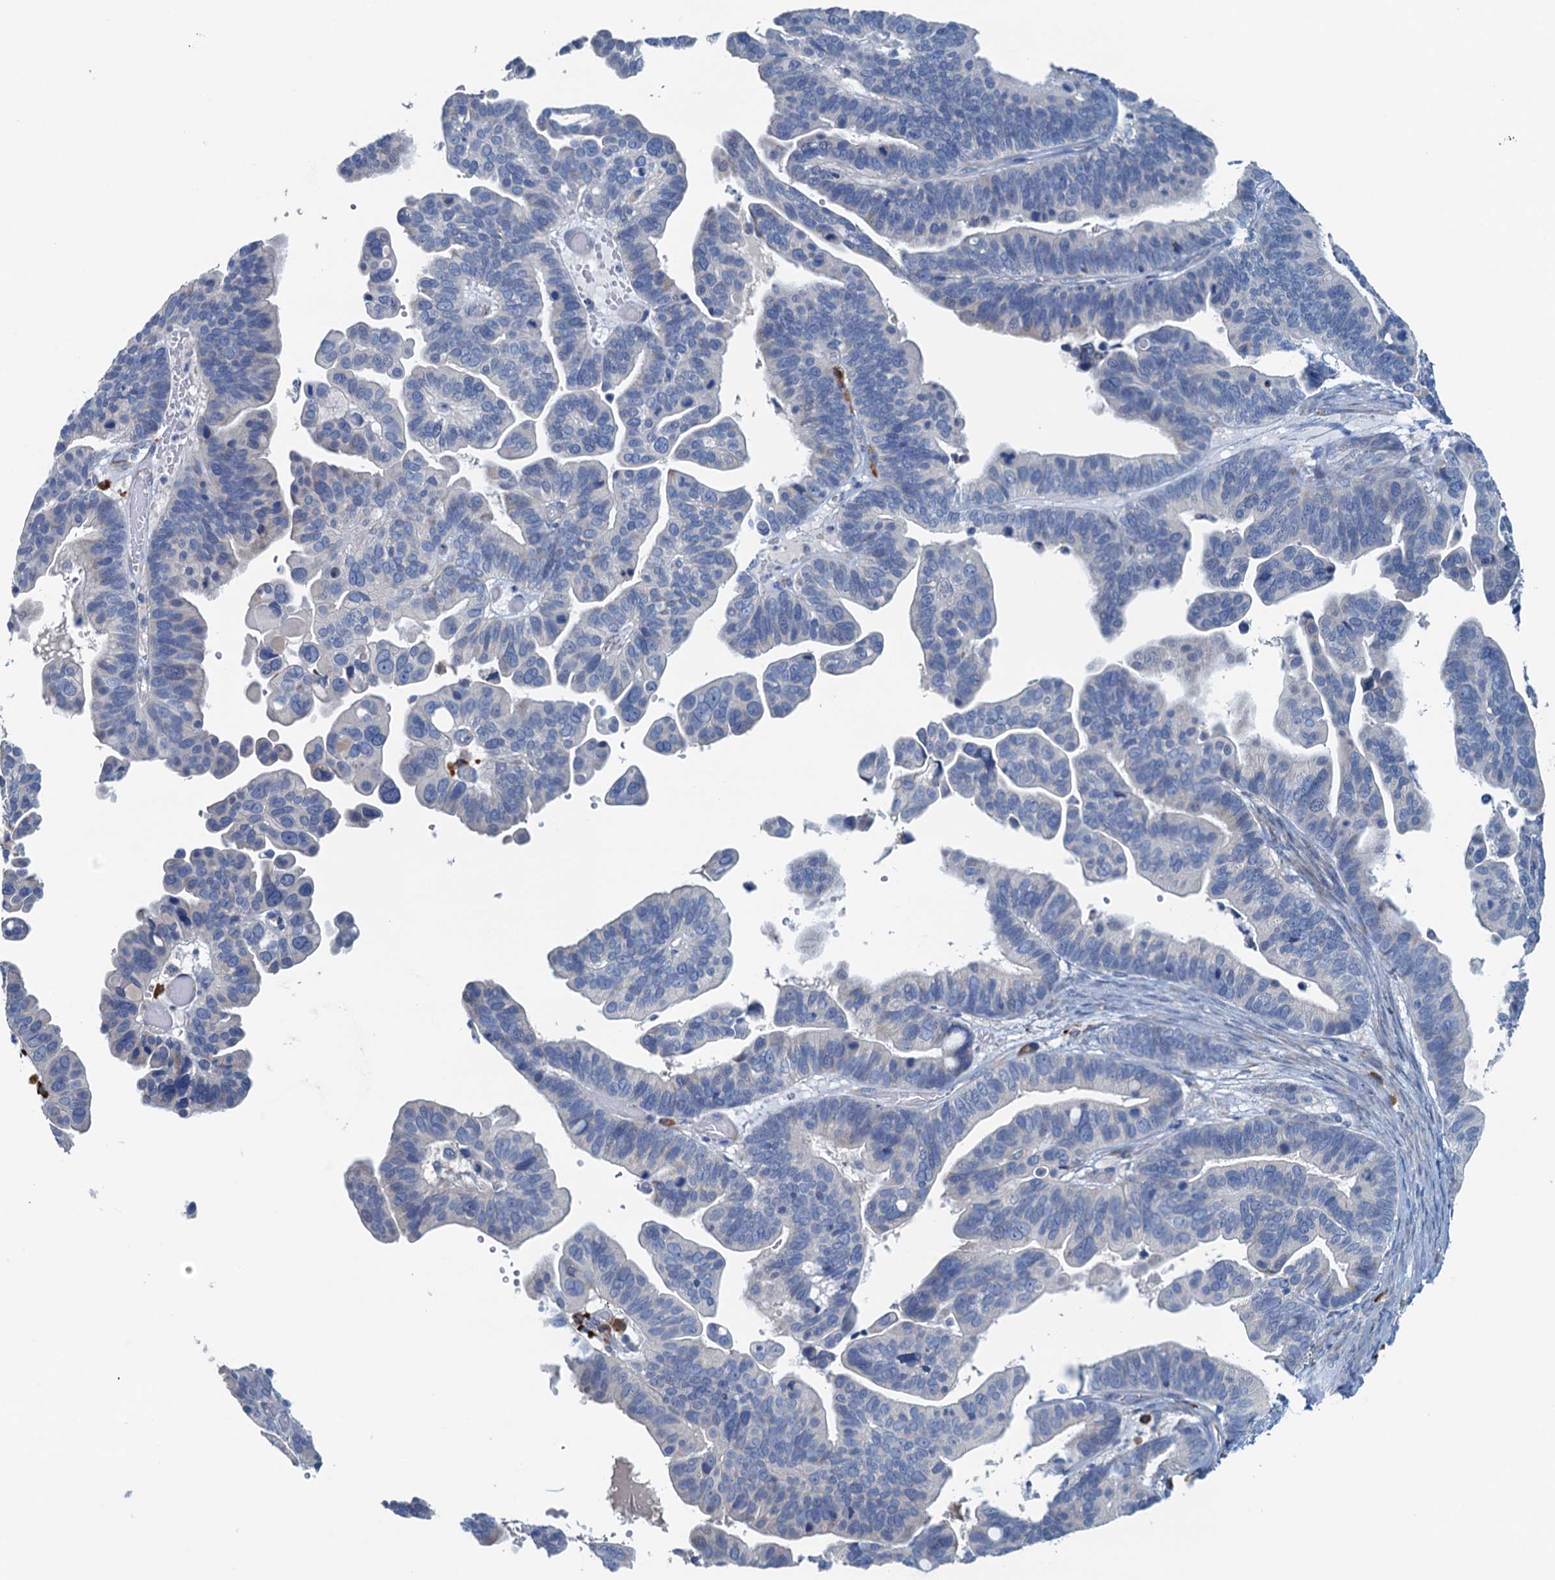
{"staining": {"intensity": "negative", "quantity": "none", "location": "none"}, "tissue": "ovarian cancer", "cell_type": "Tumor cells", "image_type": "cancer", "snomed": [{"axis": "morphology", "description": "Cystadenocarcinoma, serous, NOS"}, {"axis": "topography", "description": "Ovary"}], "caption": "An image of ovarian cancer (serous cystadenocarcinoma) stained for a protein demonstrates no brown staining in tumor cells.", "gene": "CBLIF", "patient": {"sex": "female", "age": 56}}